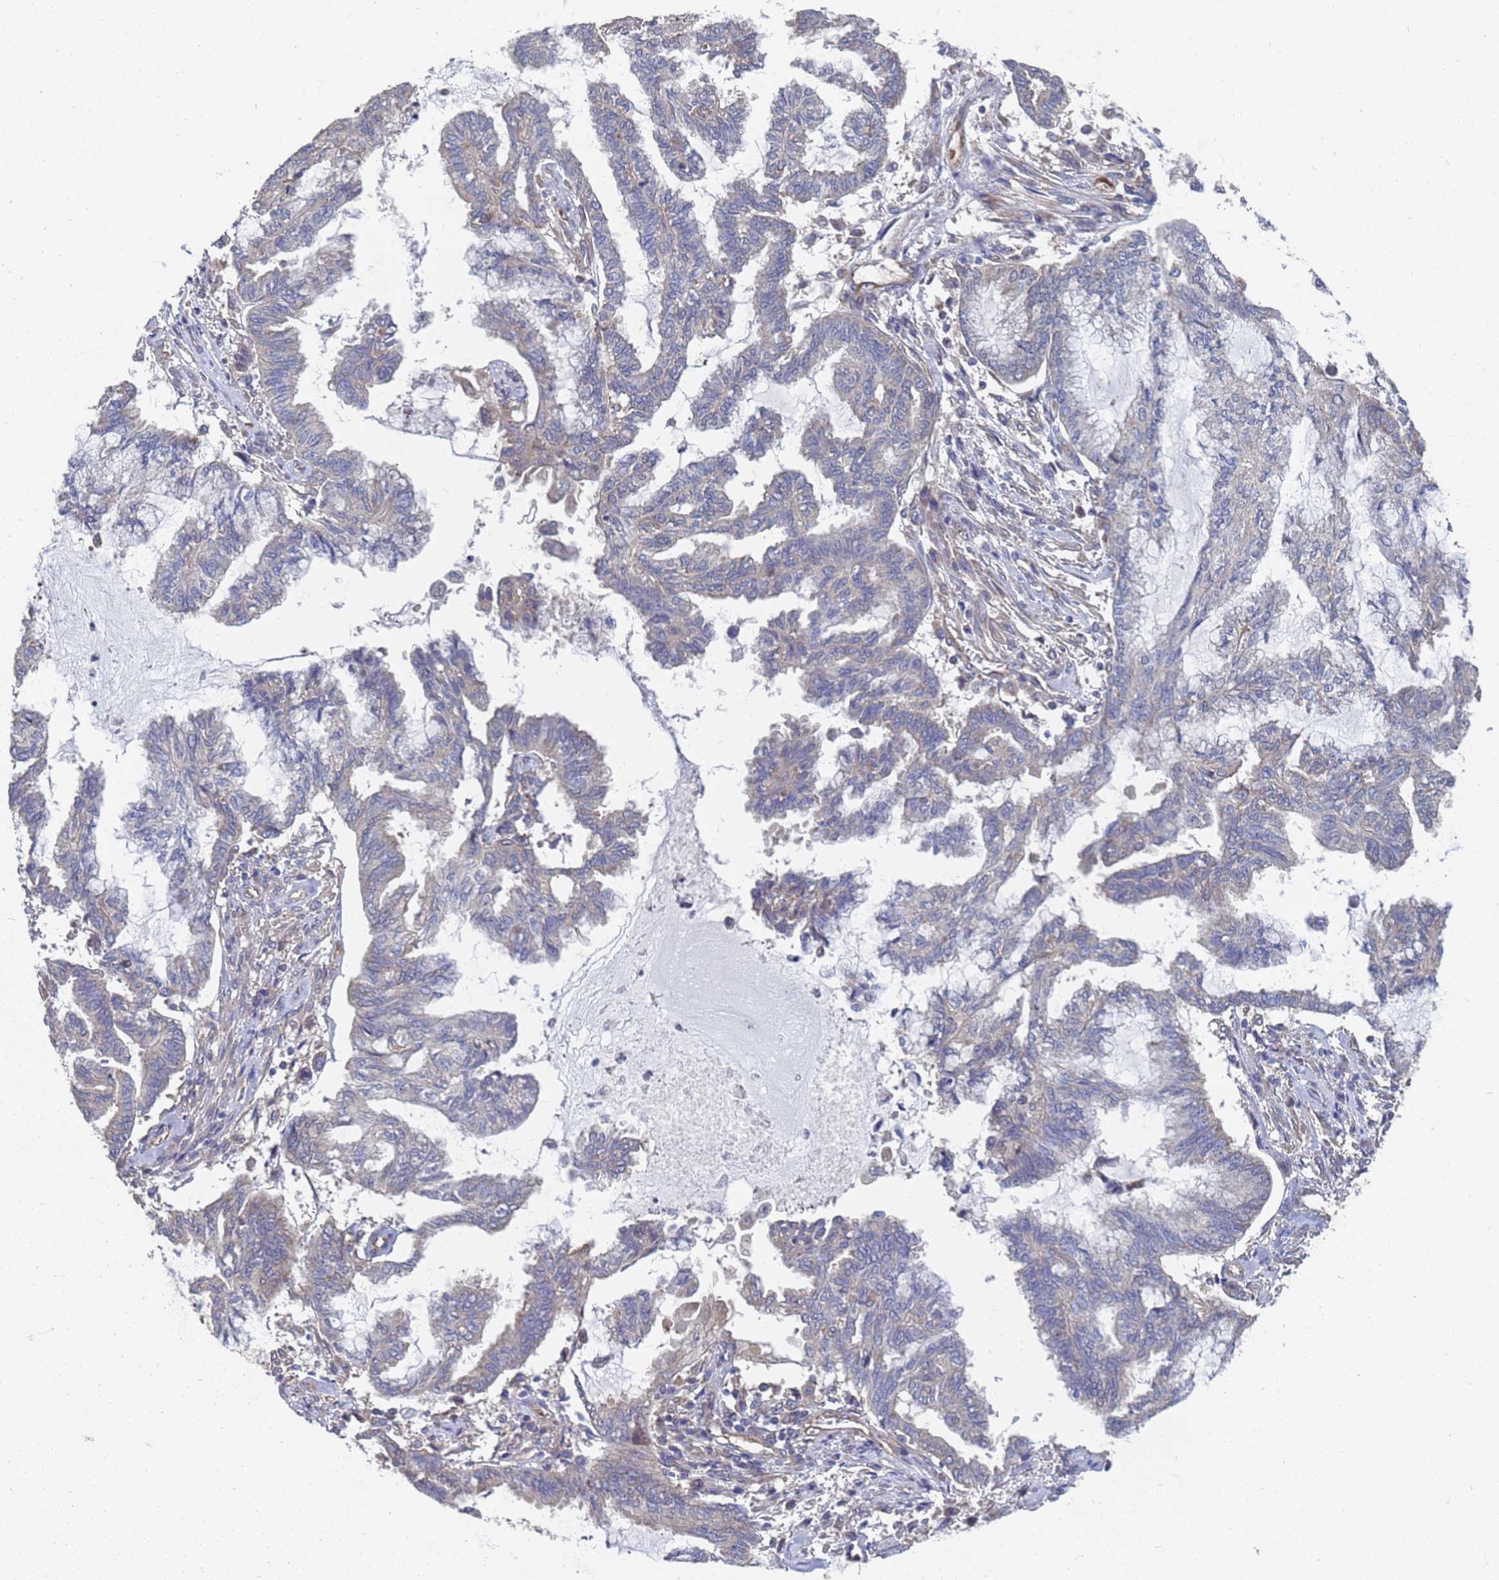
{"staining": {"intensity": "negative", "quantity": "none", "location": "none"}, "tissue": "endometrial cancer", "cell_type": "Tumor cells", "image_type": "cancer", "snomed": [{"axis": "morphology", "description": "Adenocarcinoma, NOS"}, {"axis": "topography", "description": "Endometrium"}], "caption": "DAB (3,3'-diaminobenzidine) immunohistochemical staining of endometrial adenocarcinoma reveals no significant expression in tumor cells.", "gene": "ALS2CL", "patient": {"sex": "female", "age": 86}}